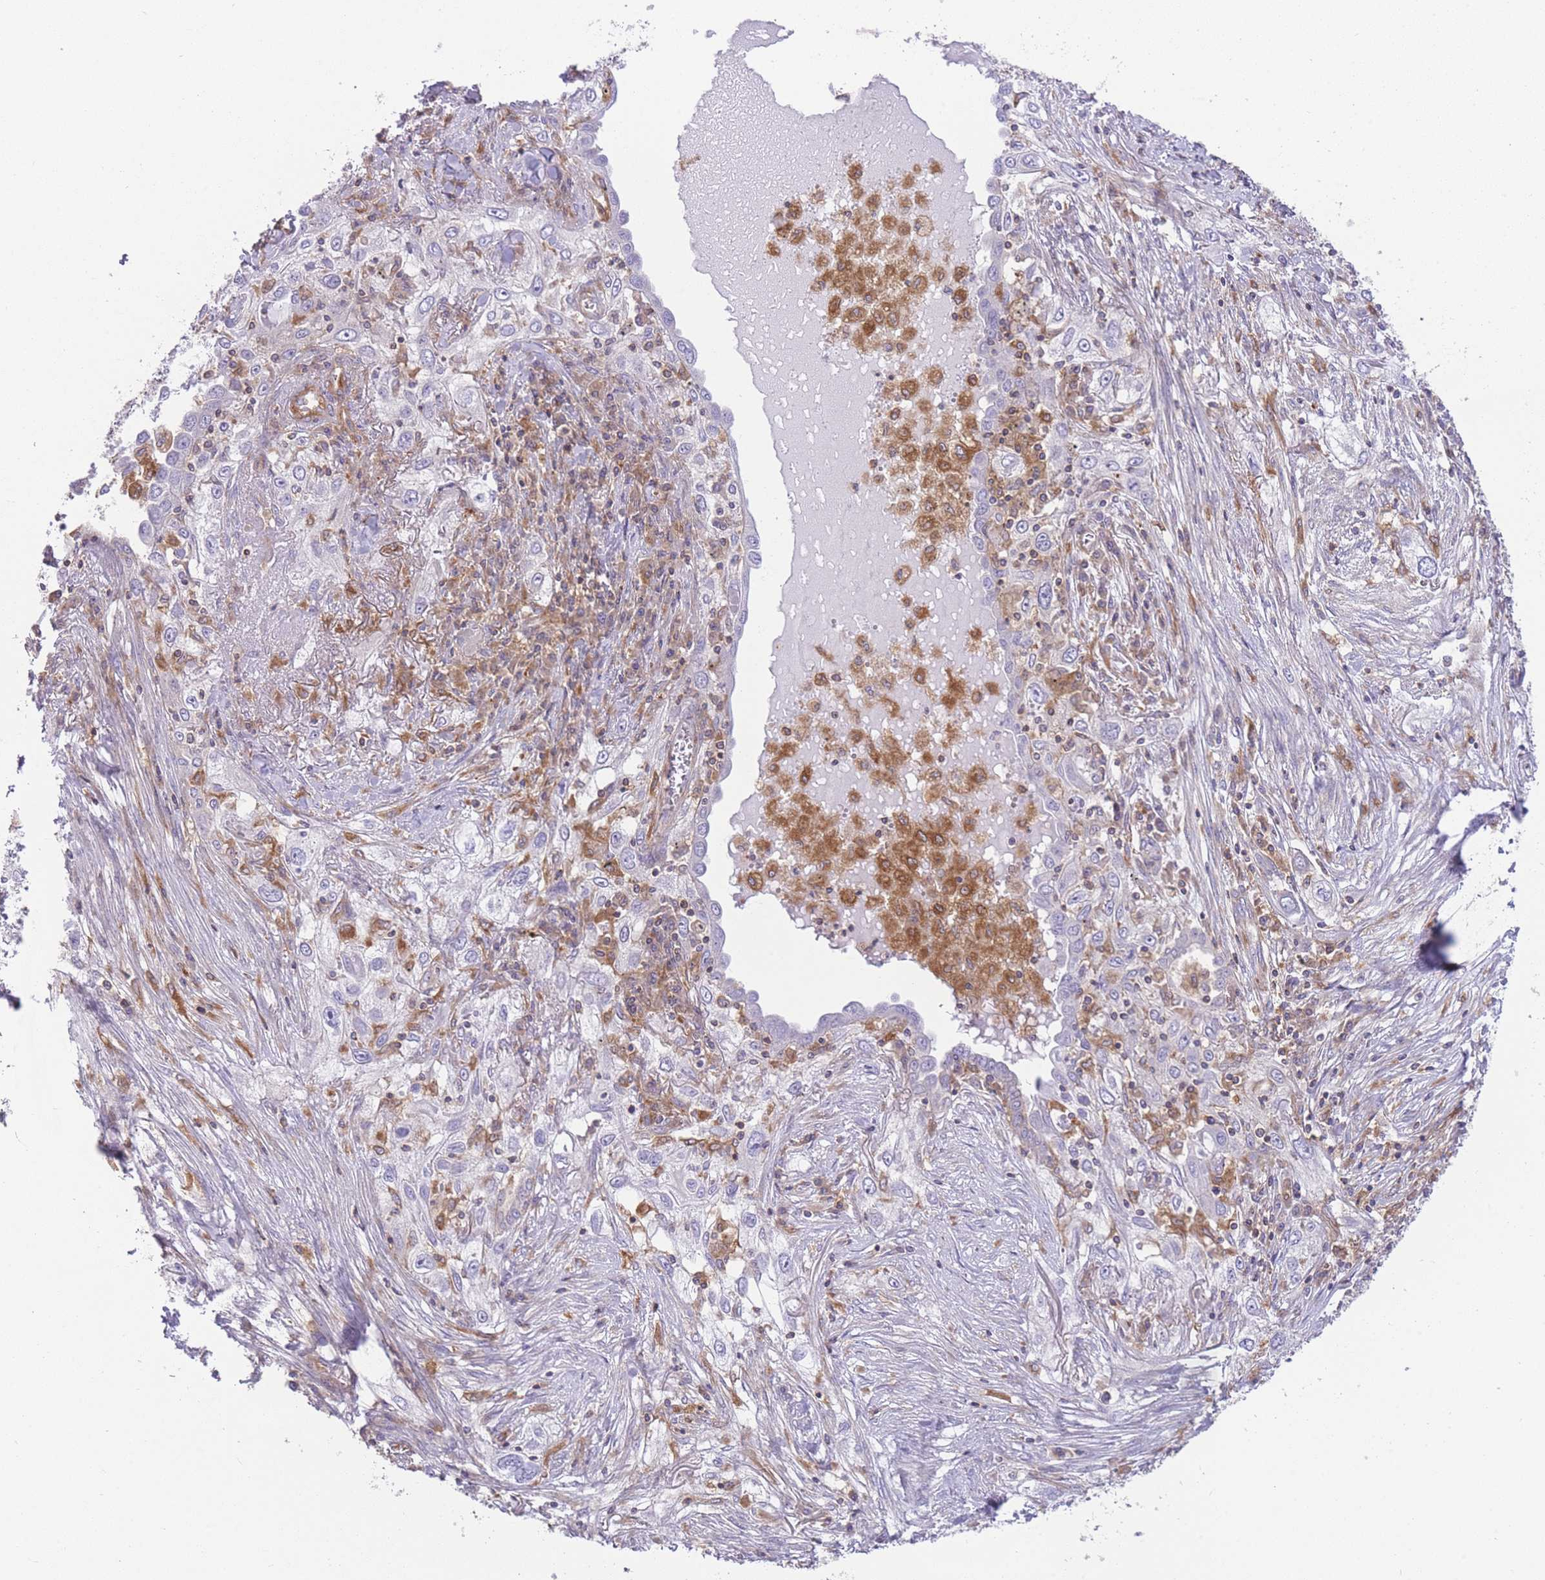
{"staining": {"intensity": "negative", "quantity": "none", "location": "none"}, "tissue": "lung cancer", "cell_type": "Tumor cells", "image_type": "cancer", "snomed": [{"axis": "morphology", "description": "Squamous cell carcinoma, NOS"}, {"axis": "topography", "description": "Lung"}], "caption": "The micrograph exhibits no significant positivity in tumor cells of lung cancer (squamous cell carcinoma).", "gene": "PRKAR1A", "patient": {"sex": "female", "age": 69}}